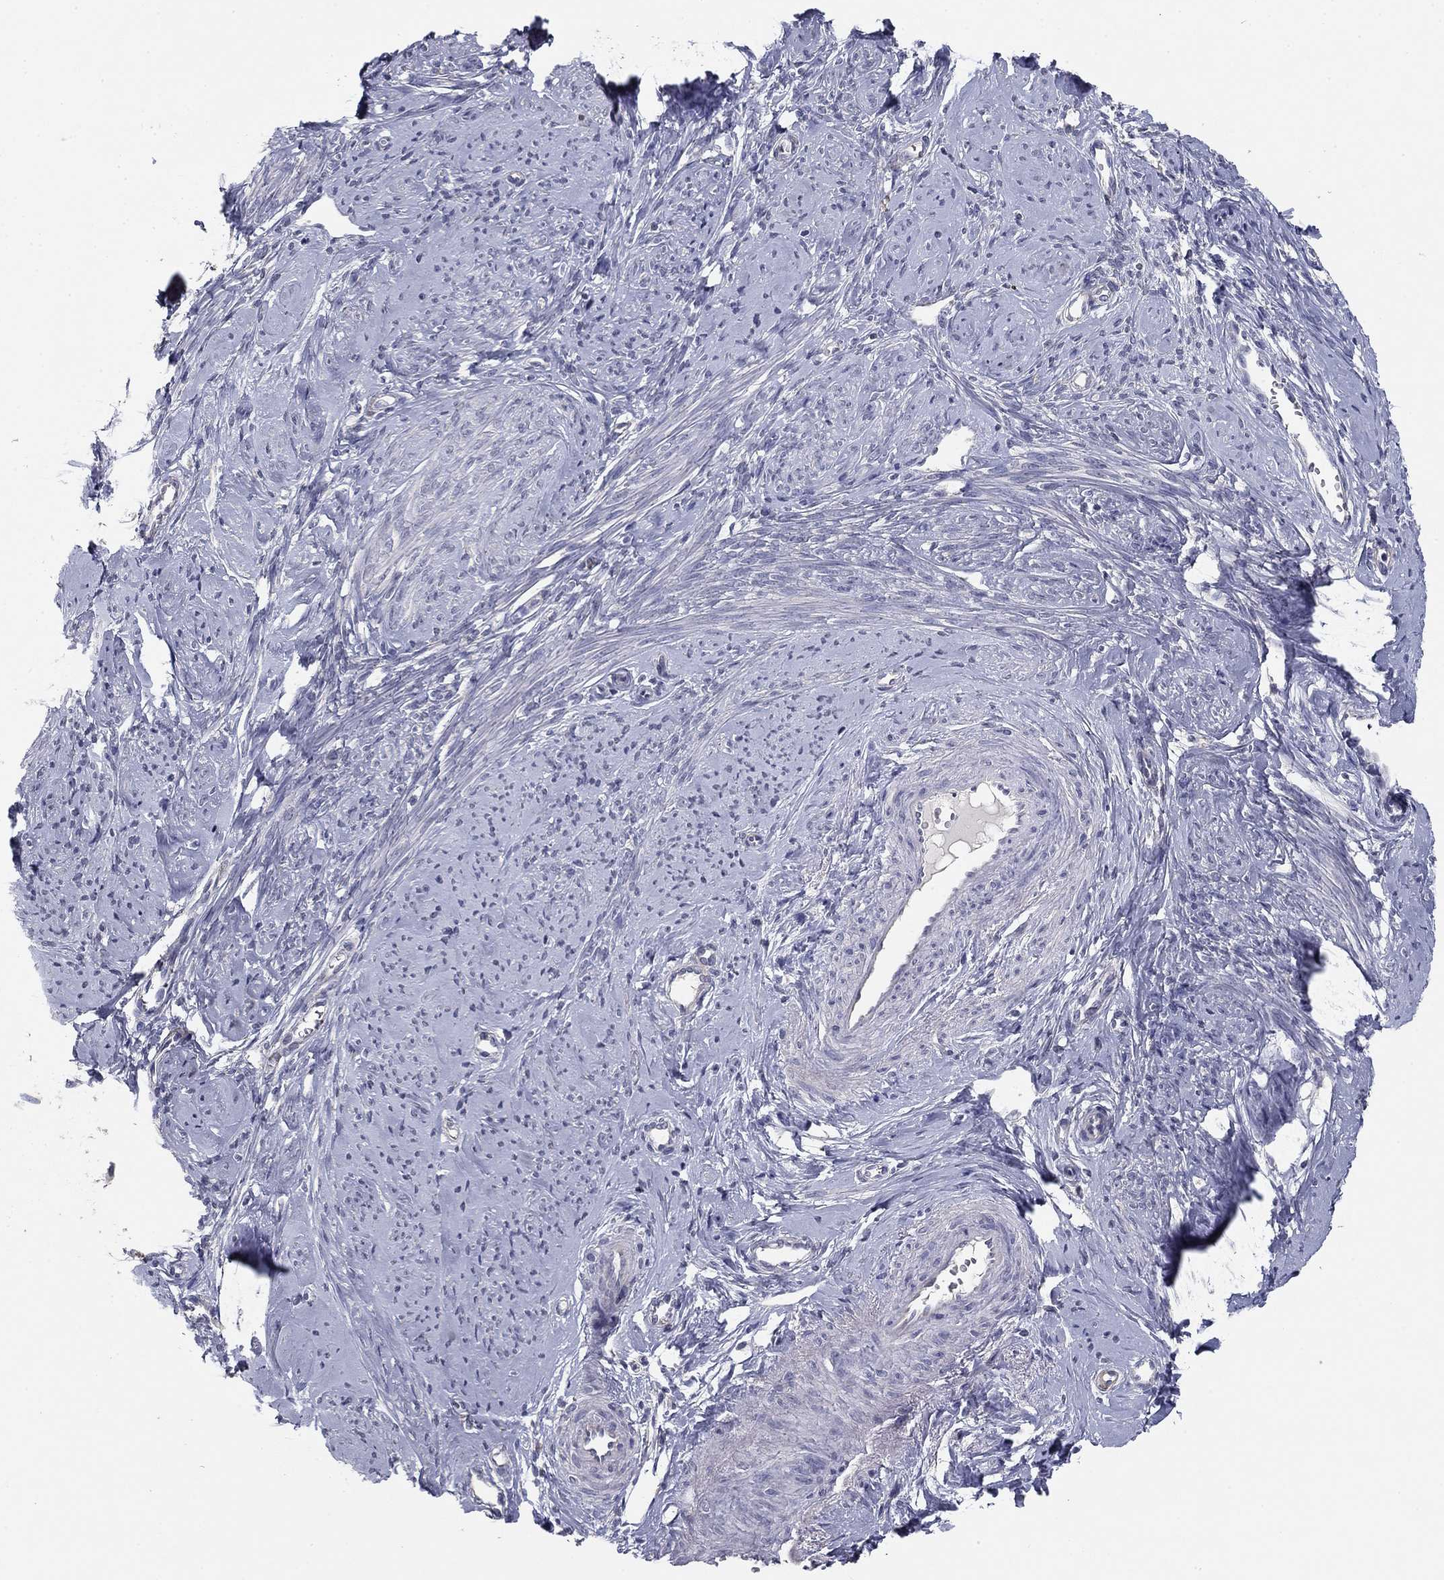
{"staining": {"intensity": "negative", "quantity": "none", "location": "none"}, "tissue": "smooth muscle", "cell_type": "Smooth muscle cells", "image_type": "normal", "snomed": [{"axis": "morphology", "description": "Normal tissue, NOS"}, {"axis": "topography", "description": "Smooth muscle"}], "caption": "DAB immunohistochemical staining of normal smooth muscle shows no significant expression in smooth muscle cells.", "gene": "SEPTIN3", "patient": {"sex": "female", "age": 48}}